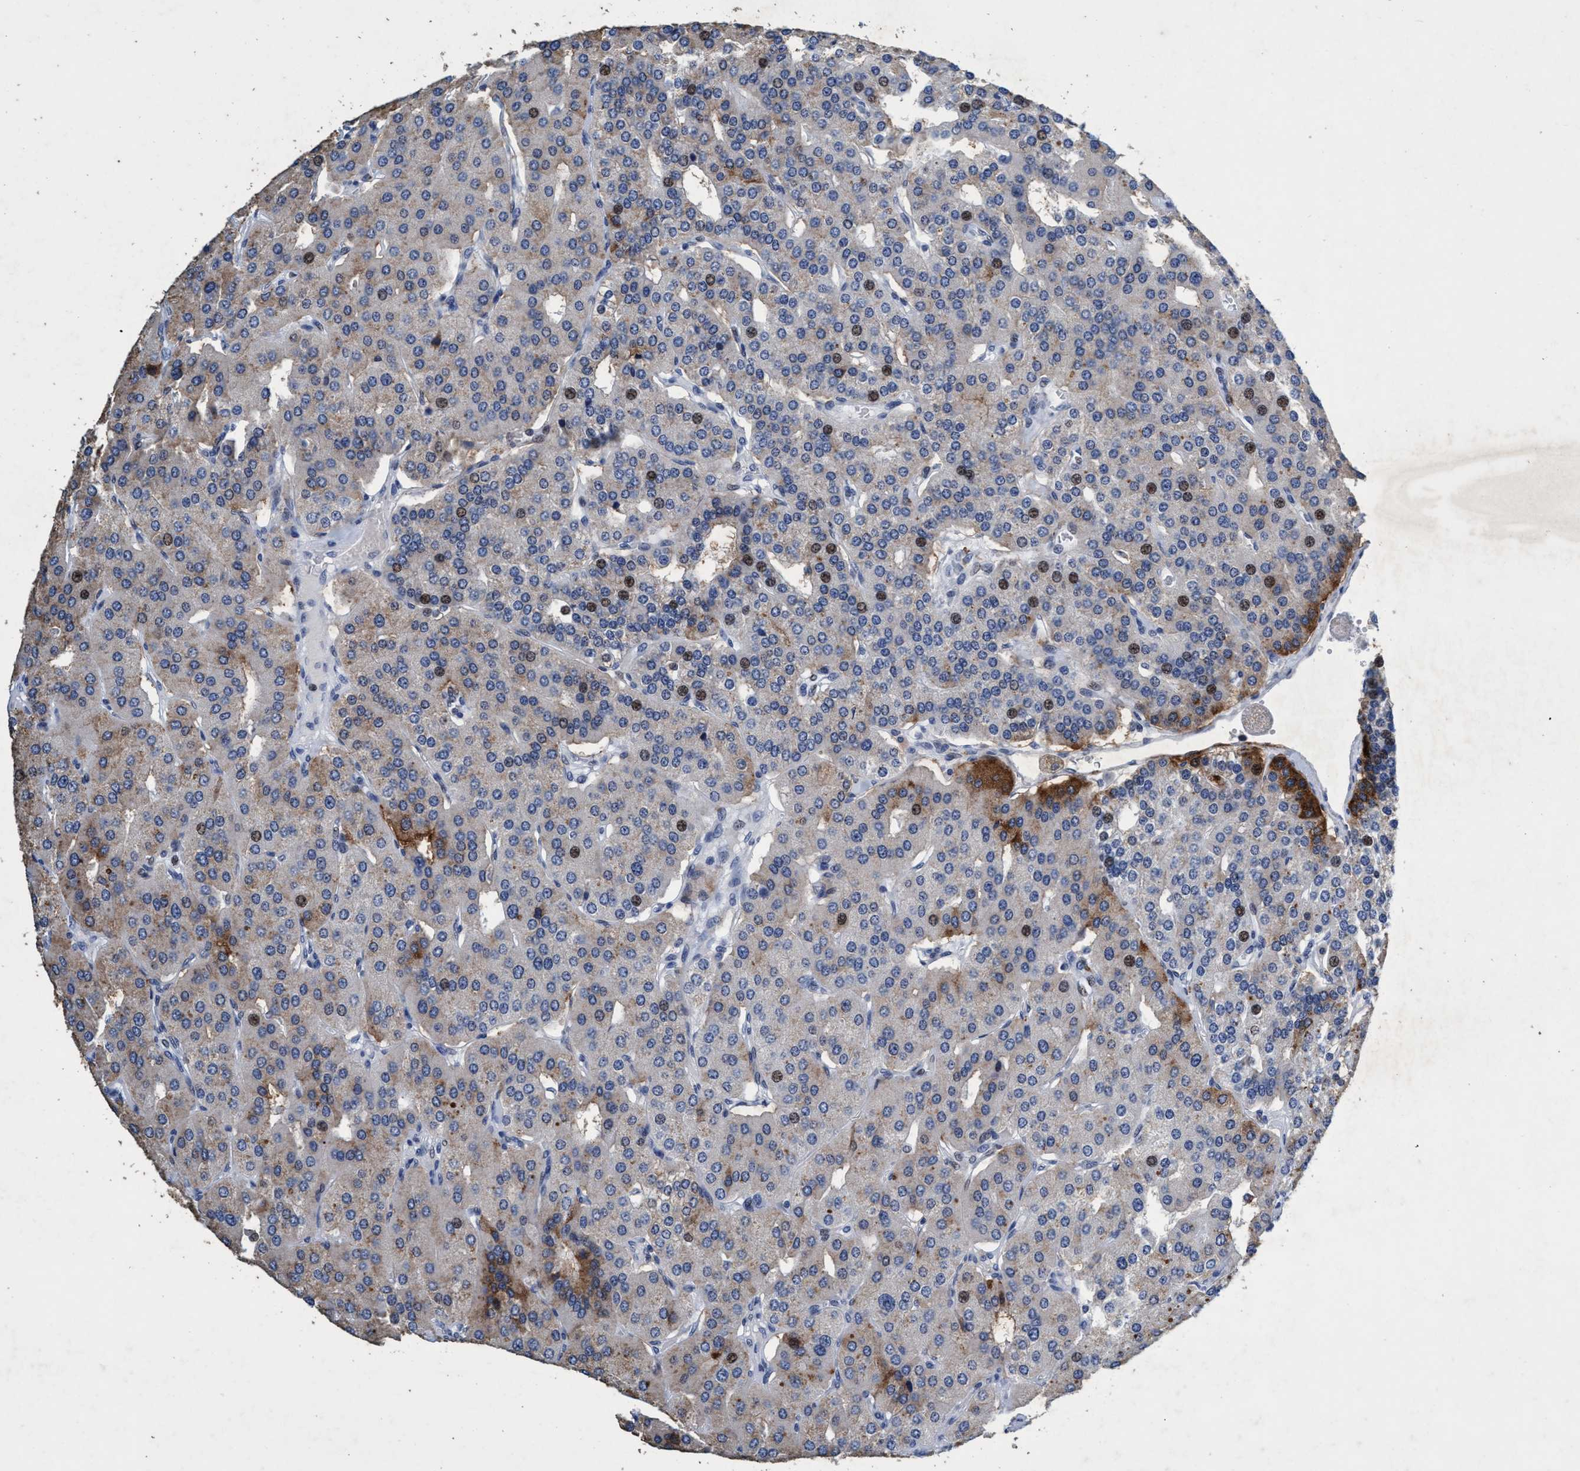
{"staining": {"intensity": "moderate", "quantity": "<25%", "location": "cytoplasmic/membranous,nuclear"}, "tissue": "parathyroid gland", "cell_type": "Glandular cells", "image_type": "normal", "snomed": [{"axis": "morphology", "description": "Normal tissue, NOS"}, {"axis": "morphology", "description": "Adenoma, NOS"}, {"axis": "topography", "description": "Parathyroid gland"}], "caption": "IHC micrograph of normal parathyroid gland: human parathyroid gland stained using immunohistochemistry (IHC) displays low levels of moderate protein expression localized specifically in the cytoplasmic/membranous,nuclear of glandular cells, appearing as a cytoplasmic/membranous,nuclear brown color.", "gene": "GRB14", "patient": {"sex": "female", "age": 86}}